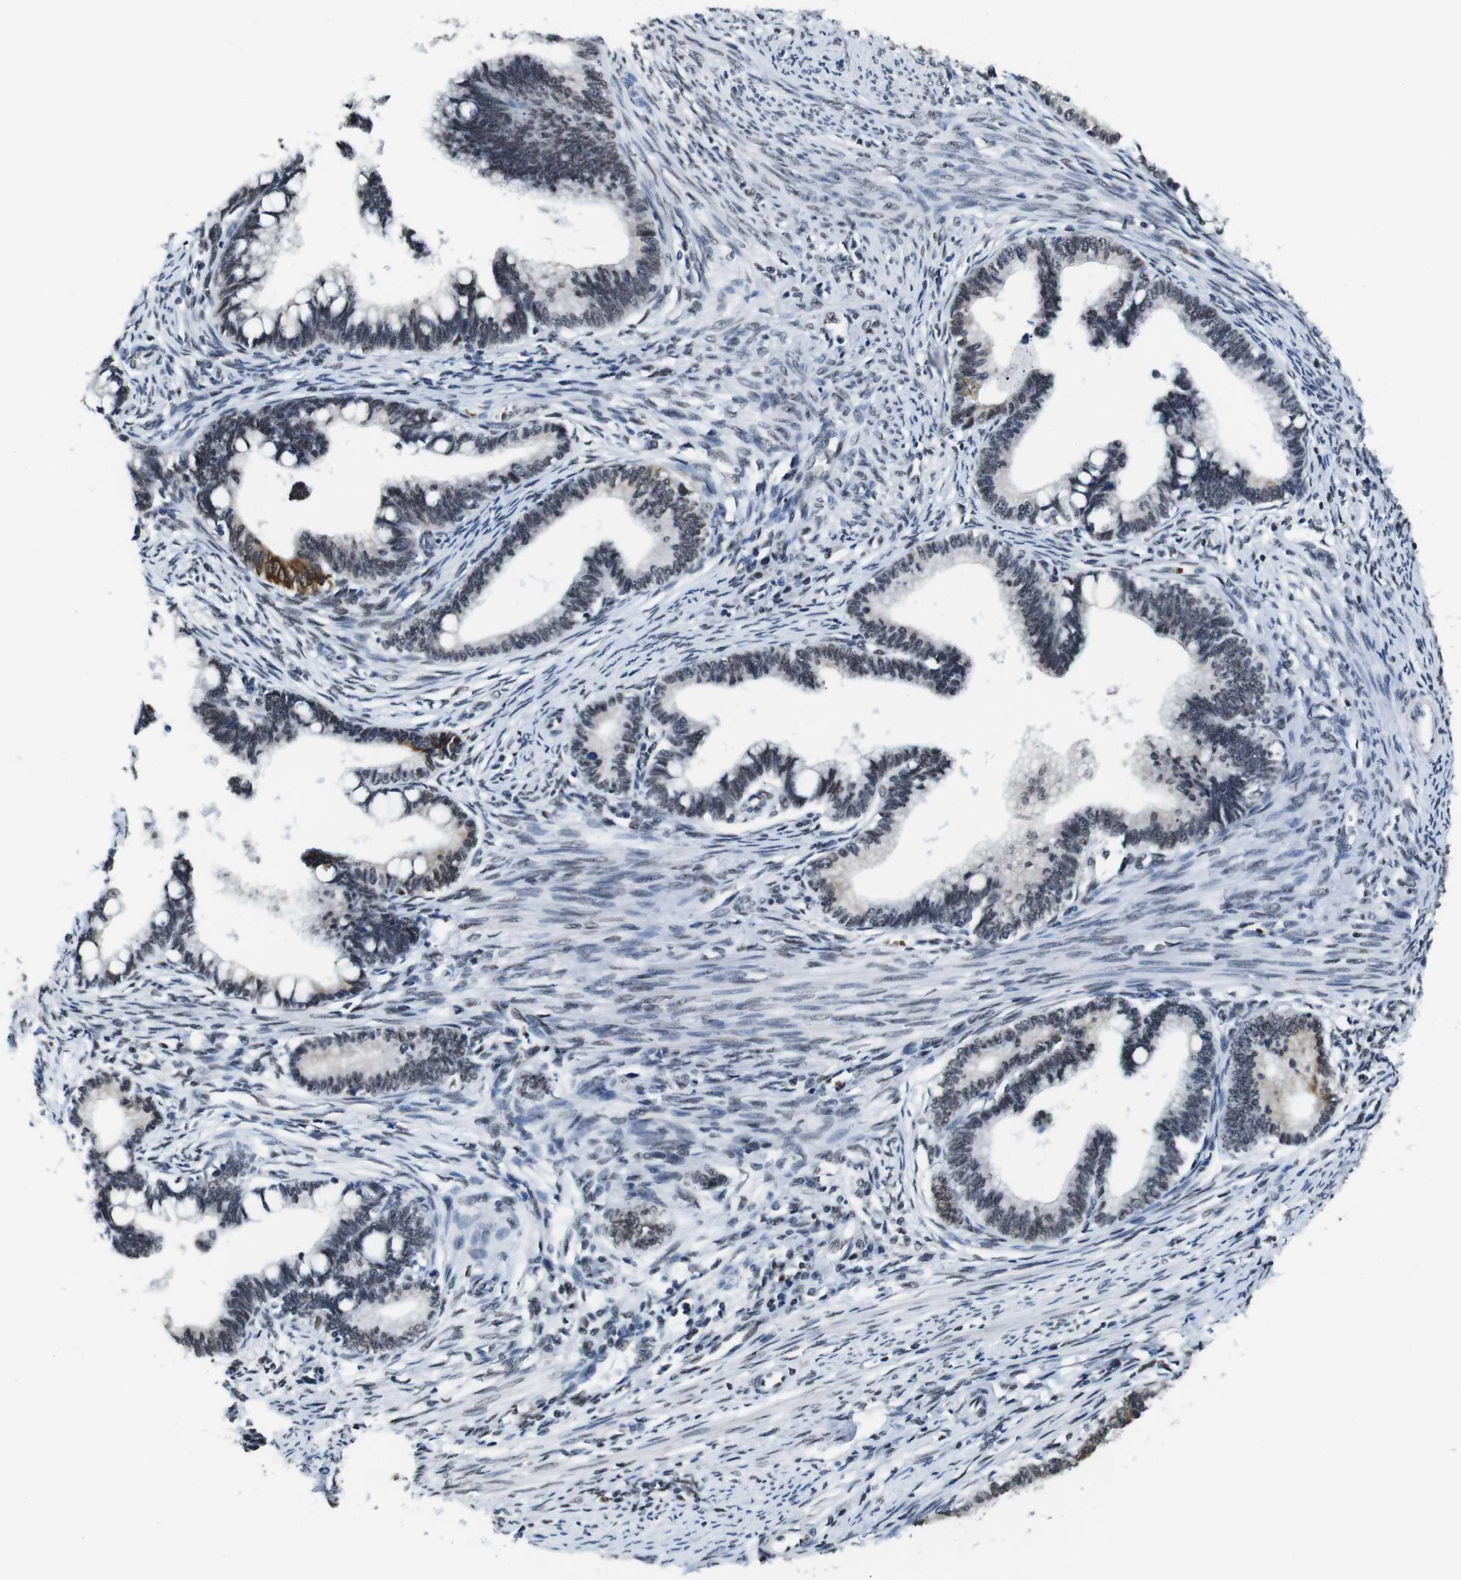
{"staining": {"intensity": "strong", "quantity": "<25%", "location": "cytoplasmic/membranous"}, "tissue": "cervical cancer", "cell_type": "Tumor cells", "image_type": "cancer", "snomed": [{"axis": "morphology", "description": "Adenocarcinoma, NOS"}, {"axis": "topography", "description": "Cervix"}], "caption": "A micrograph showing strong cytoplasmic/membranous positivity in about <25% of tumor cells in cervical adenocarcinoma, as visualized by brown immunohistochemical staining.", "gene": "ILDR2", "patient": {"sex": "female", "age": 36}}